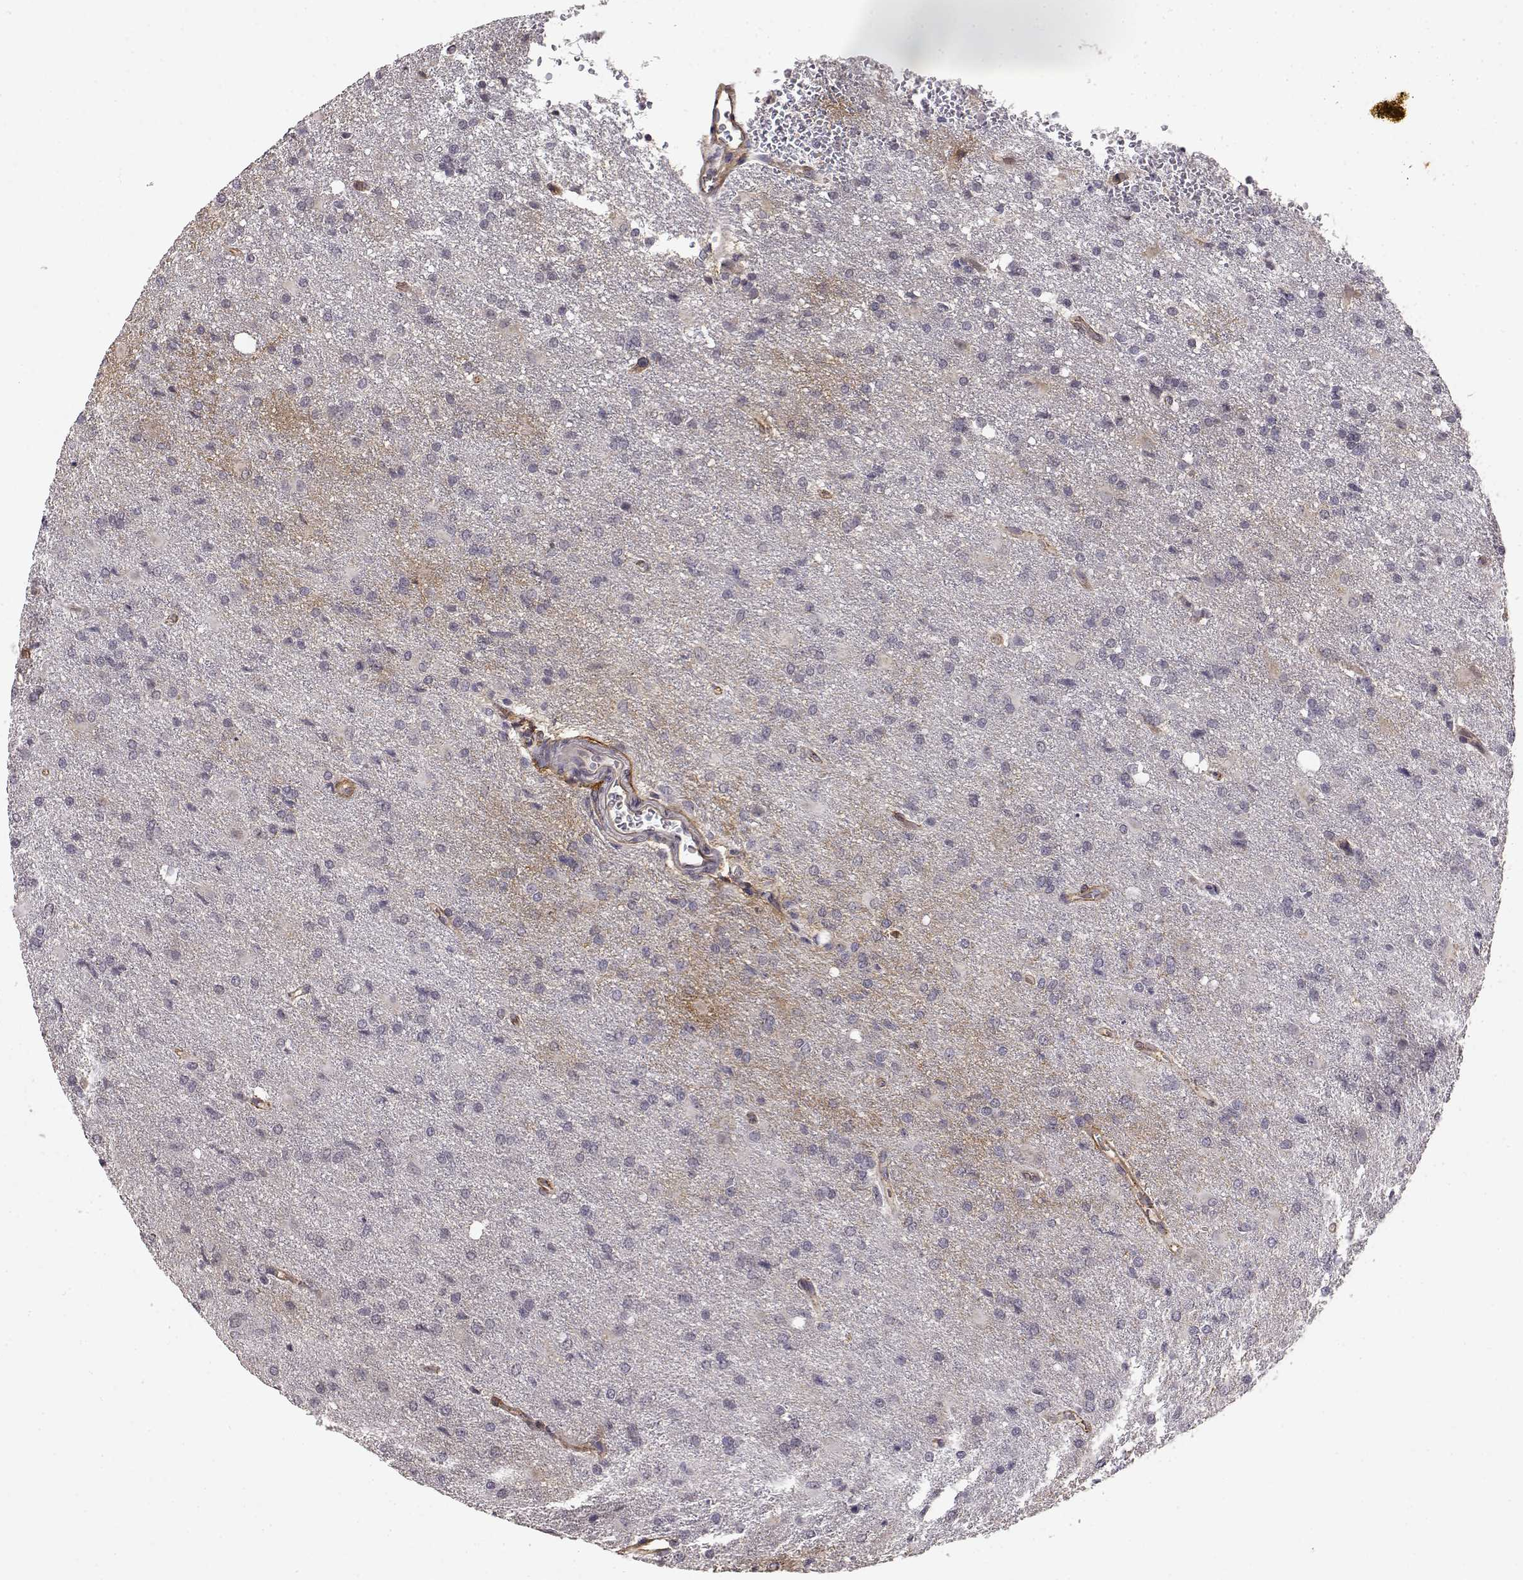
{"staining": {"intensity": "negative", "quantity": "none", "location": "none"}, "tissue": "glioma", "cell_type": "Tumor cells", "image_type": "cancer", "snomed": [{"axis": "morphology", "description": "Glioma, malignant, High grade"}, {"axis": "topography", "description": "Brain"}], "caption": "The micrograph shows no staining of tumor cells in malignant glioma (high-grade). The staining is performed using DAB (3,3'-diaminobenzidine) brown chromogen with nuclei counter-stained in using hematoxylin.", "gene": "IFITM1", "patient": {"sex": "male", "age": 68}}